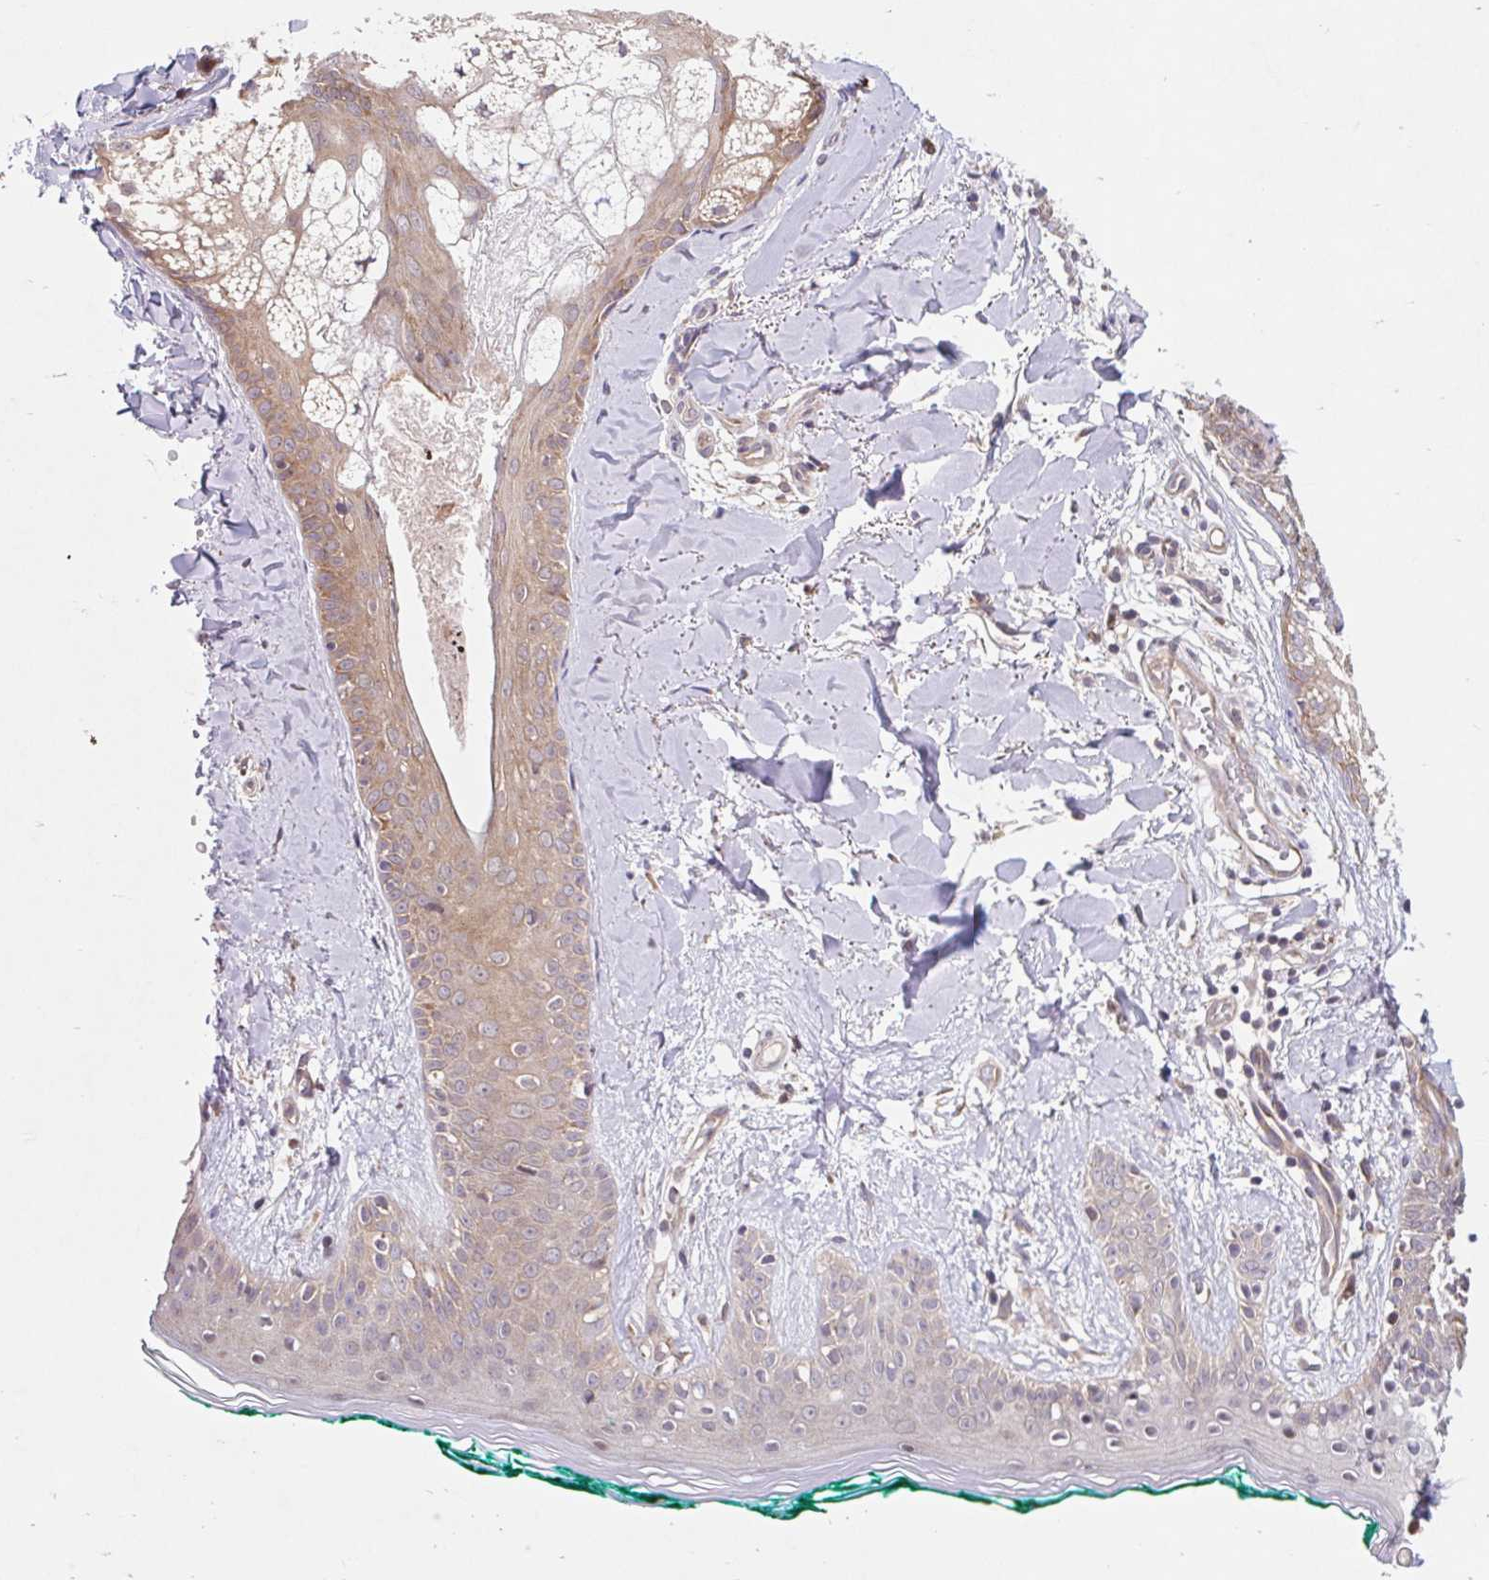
{"staining": {"intensity": "weak", "quantity": "<25%", "location": "cytoplasmic/membranous"}, "tissue": "skin", "cell_type": "Fibroblasts", "image_type": "normal", "snomed": [{"axis": "morphology", "description": "Normal tissue, NOS"}, {"axis": "topography", "description": "Skin"}], "caption": "A histopathology image of human skin is negative for staining in fibroblasts. (DAB IHC, high magnification).", "gene": "HFE", "patient": {"sex": "female", "age": 34}}